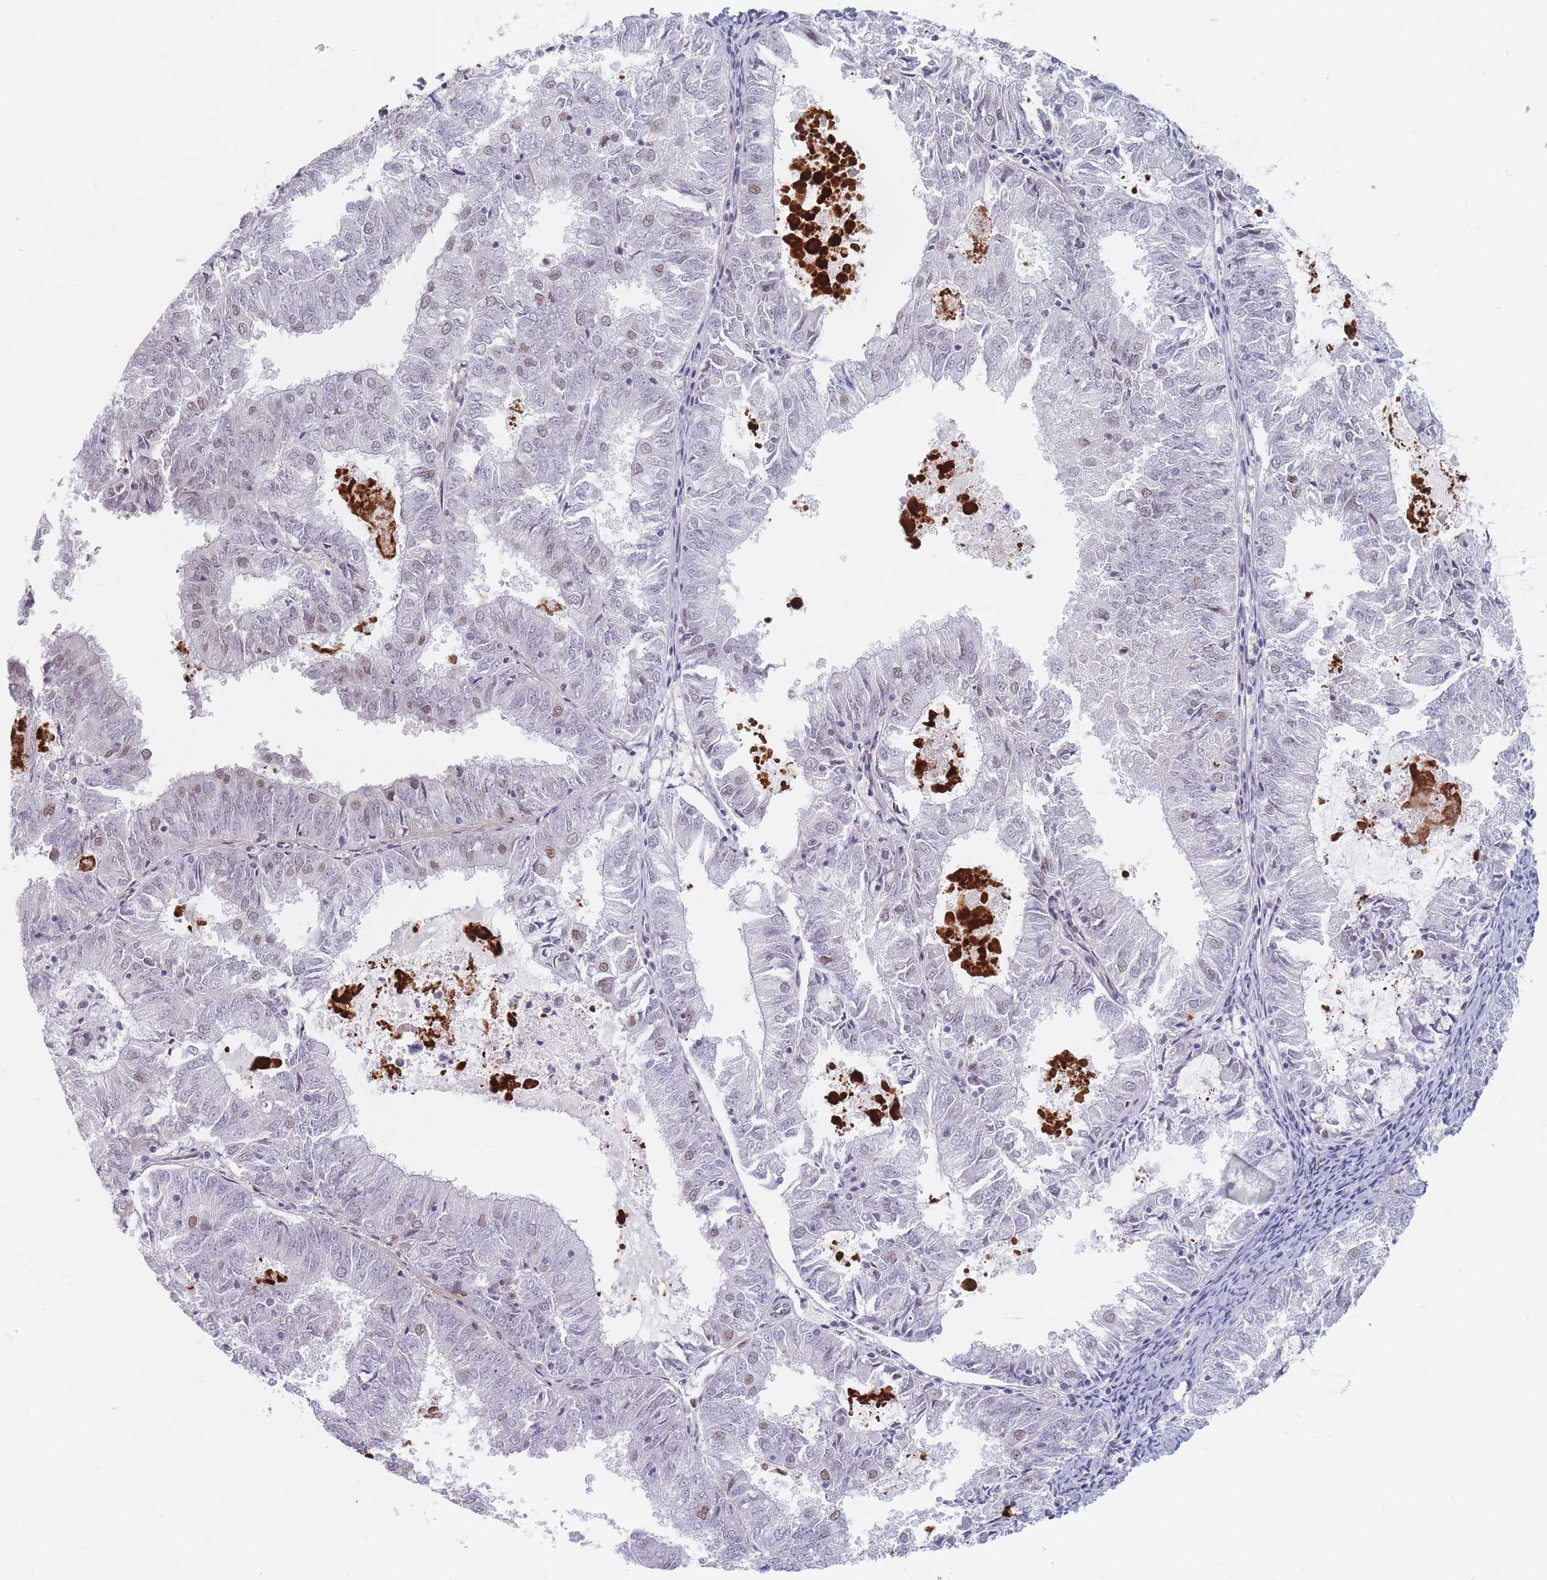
{"staining": {"intensity": "moderate", "quantity": "<25%", "location": "nuclear"}, "tissue": "endometrial cancer", "cell_type": "Tumor cells", "image_type": "cancer", "snomed": [{"axis": "morphology", "description": "Adenocarcinoma, NOS"}, {"axis": "topography", "description": "Endometrium"}], "caption": "Immunohistochemistry (IHC) photomicrograph of neoplastic tissue: endometrial cancer (adenocarcinoma) stained using immunohistochemistry (IHC) exhibits low levels of moderate protein expression localized specifically in the nuclear of tumor cells, appearing as a nuclear brown color.", "gene": "SAFB2", "patient": {"sex": "female", "age": 57}}